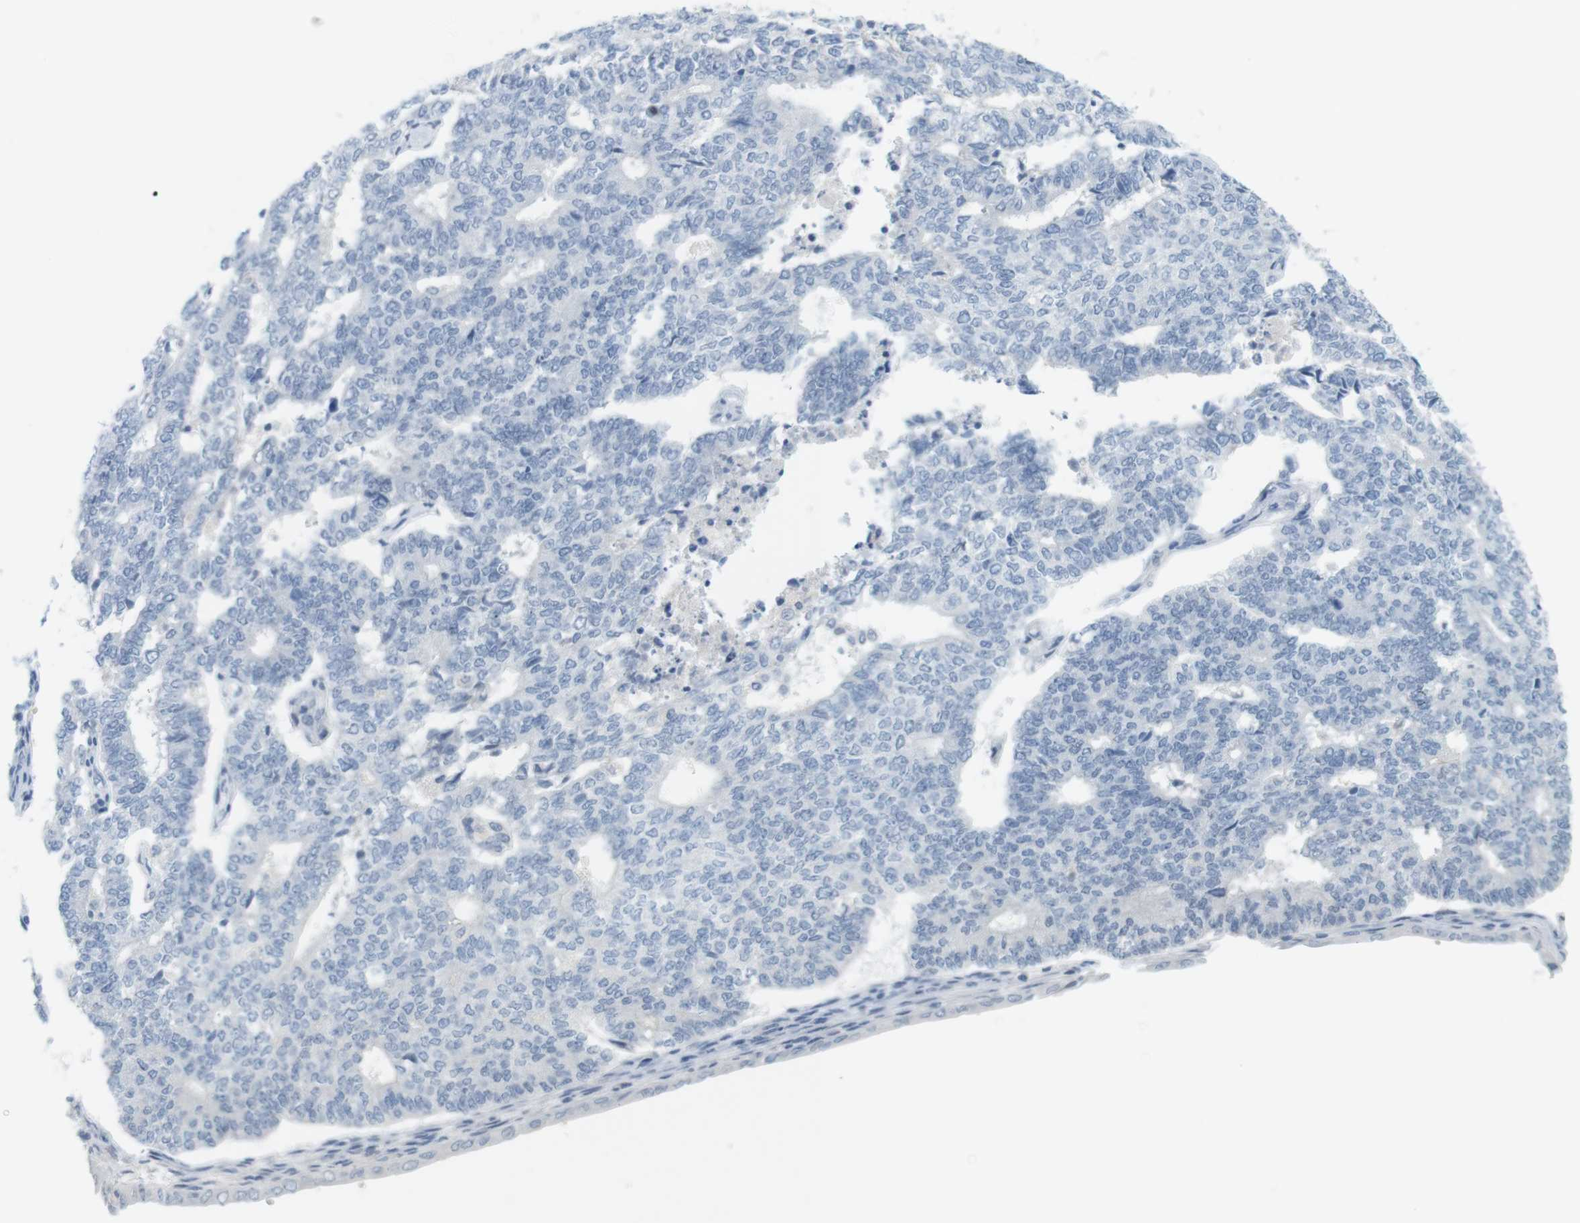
{"staining": {"intensity": "negative", "quantity": "none", "location": "none"}, "tissue": "endometrial cancer", "cell_type": "Tumor cells", "image_type": "cancer", "snomed": [{"axis": "morphology", "description": "Adenocarcinoma, NOS"}, {"axis": "topography", "description": "Endometrium"}], "caption": "This is an immunohistochemistry photomicrograph of human endometrial cancer. There is no positivity in tumor cells.", "gene": "CREB3L2", "patient": {"sex": "female", "age": 70}}